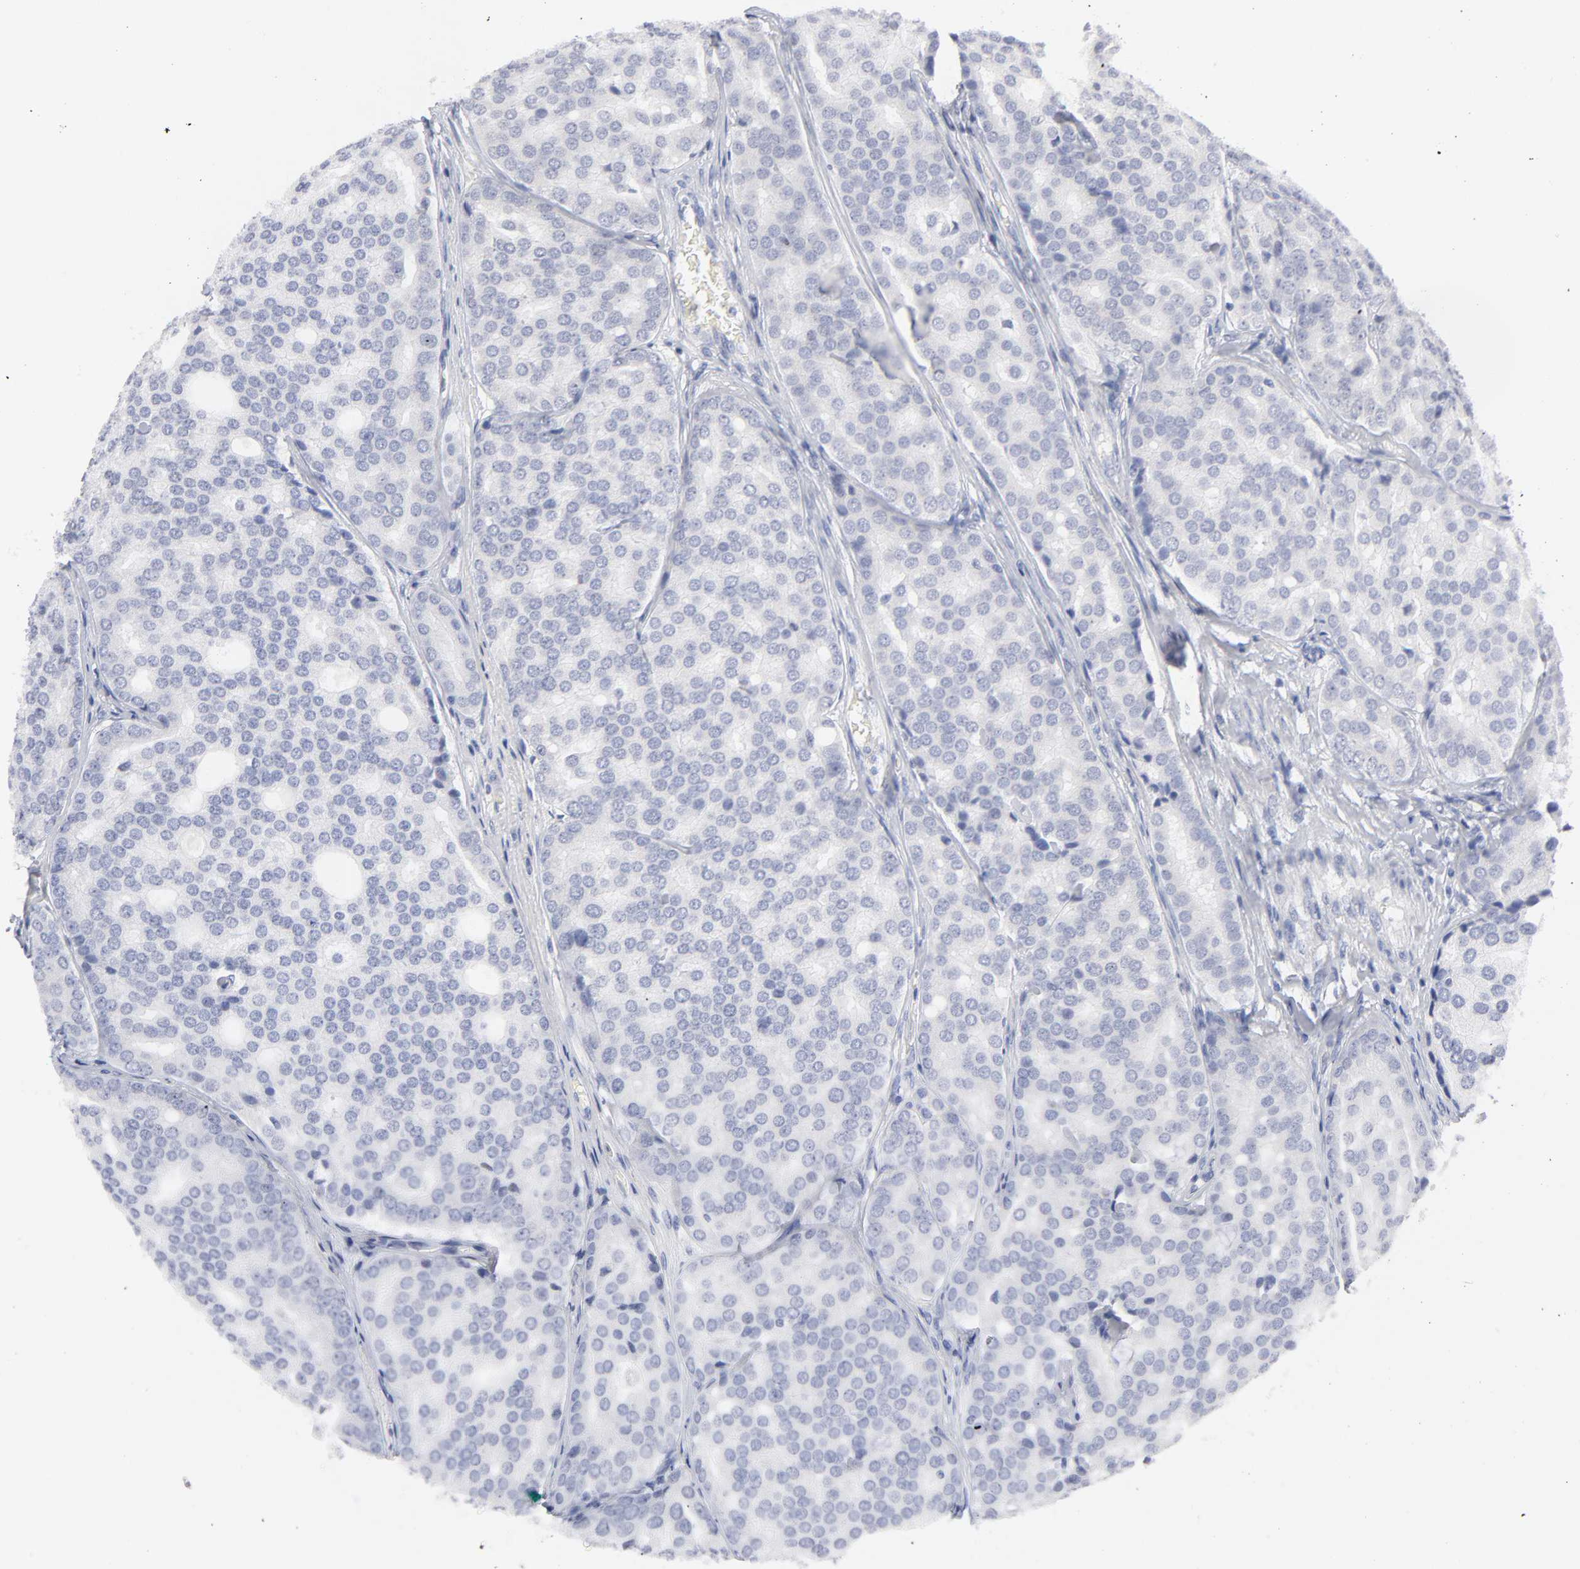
{"staining": {"intensity": "negative", "quantity": "none", "location": "none"}, "tissue": "prostate cancer", "cell_type": "Tumor cells", "image_type": "cancer", "snomed": [{"axis": "morphology", "description": "Adenocarcinoma, High grade"}, {"axis": "topography", "description": "Prostate"}], "caption": "A histopathology image of human prostate cancer is negative for staining in tumor cells.", "gene": "KHNYN", "patient": {"sex": "male", "age": 64}}